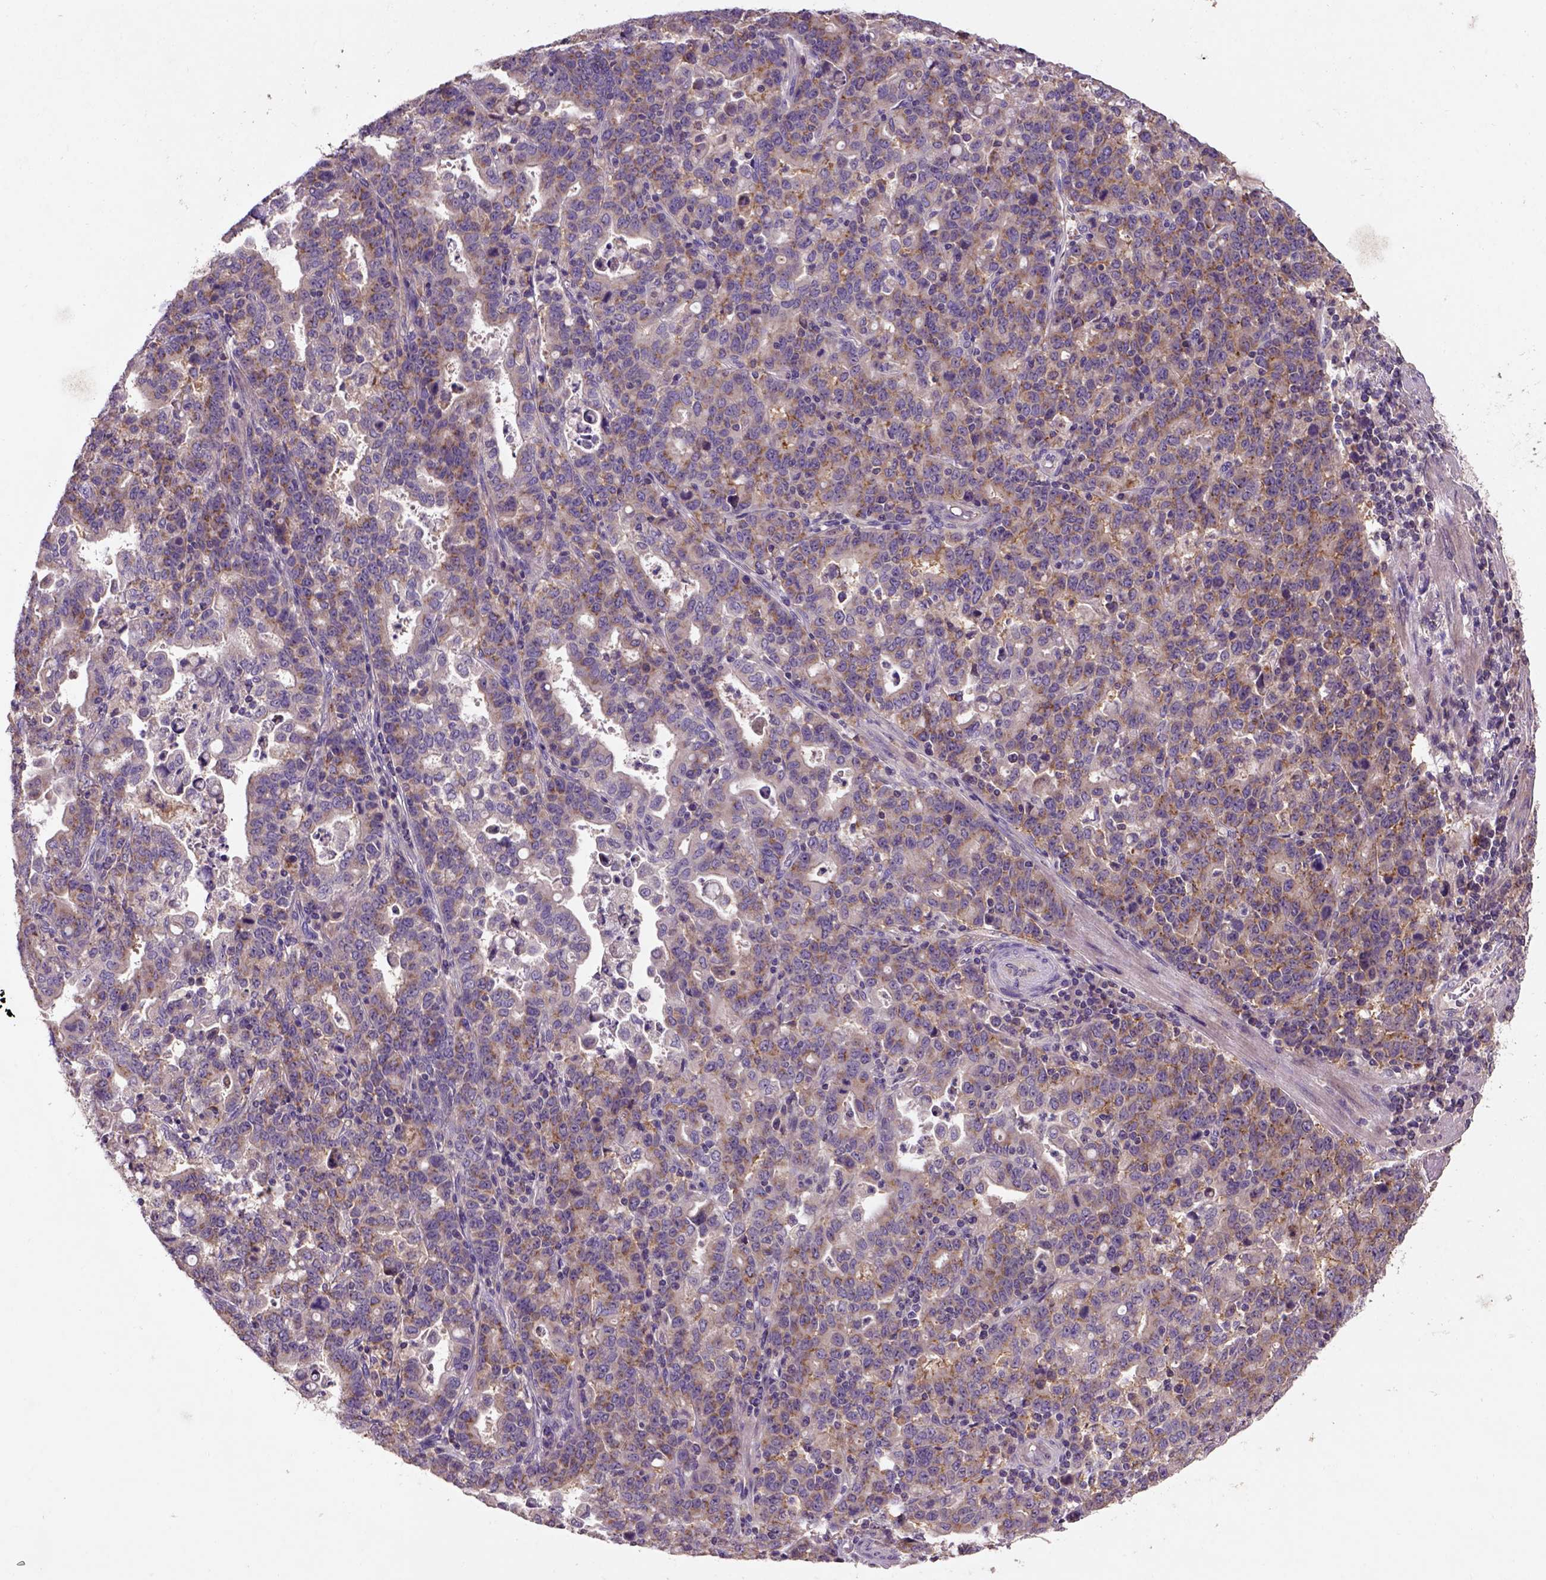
{"staining": {"intensity": "moderate", "quantity": ">75%", "location": "cytoplasmic/membranous"}, "tissue": "stomach cancer", "cell_type": "Tumor cells", "image_type": "cancer", "snomed": [{"axis": "morphology", "description": "Adenocarcinoma, NOS"}, {"axis": "topography", "description": "Stomach"}], "caption": "The micrograph reveals a brown stain indicating the presence of a protein in the cytoplasmic/membranous of tumor cells in stomach cancer (adenocarcinoma). (Stains: DAB in brown, nuclei in blue, Microscopy: brightfield microscopy at high magnification).", "gene": "KBTBD8", "patient": {"sex": "male", "age": 82}}